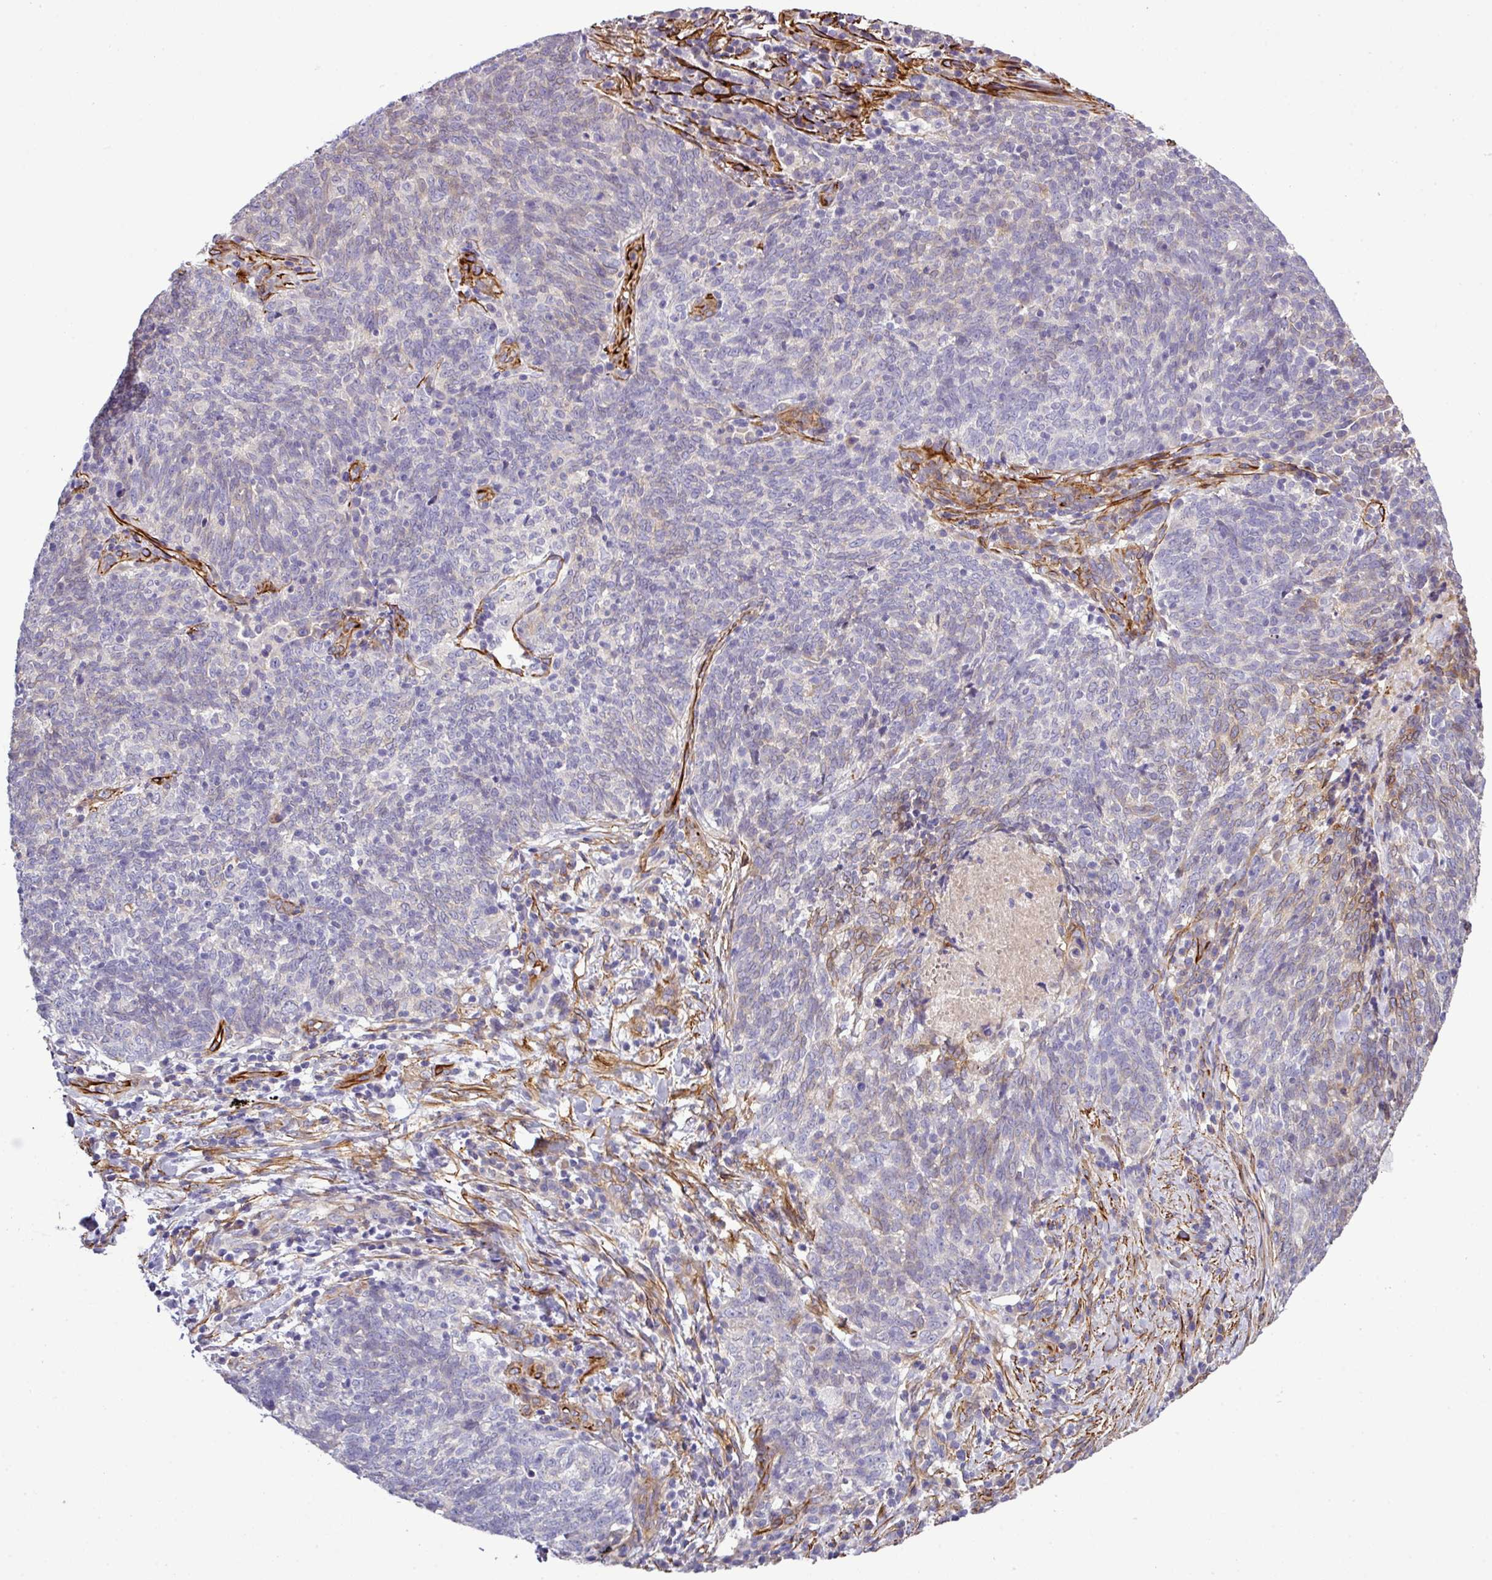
{"staining": {"intensity": "negative", "quantity": "none", "location": "none"}, "tissue": "lung cancer", "cell_type": "Tumor cells", "image_type": "cancer", "snomed": [{"axis": "morphology", "description": "Squamous cell carcinoma, NOS"}, {"axis": "topography", "description": "Lung"}], "caption": "This is a histopathology image of immunohistochemistry staining of squamous cell carcinoma (lung), which shows no staining in tumor cells.", "gene": "PARD6A", "patient": {"sex": "female", "age": 72}}